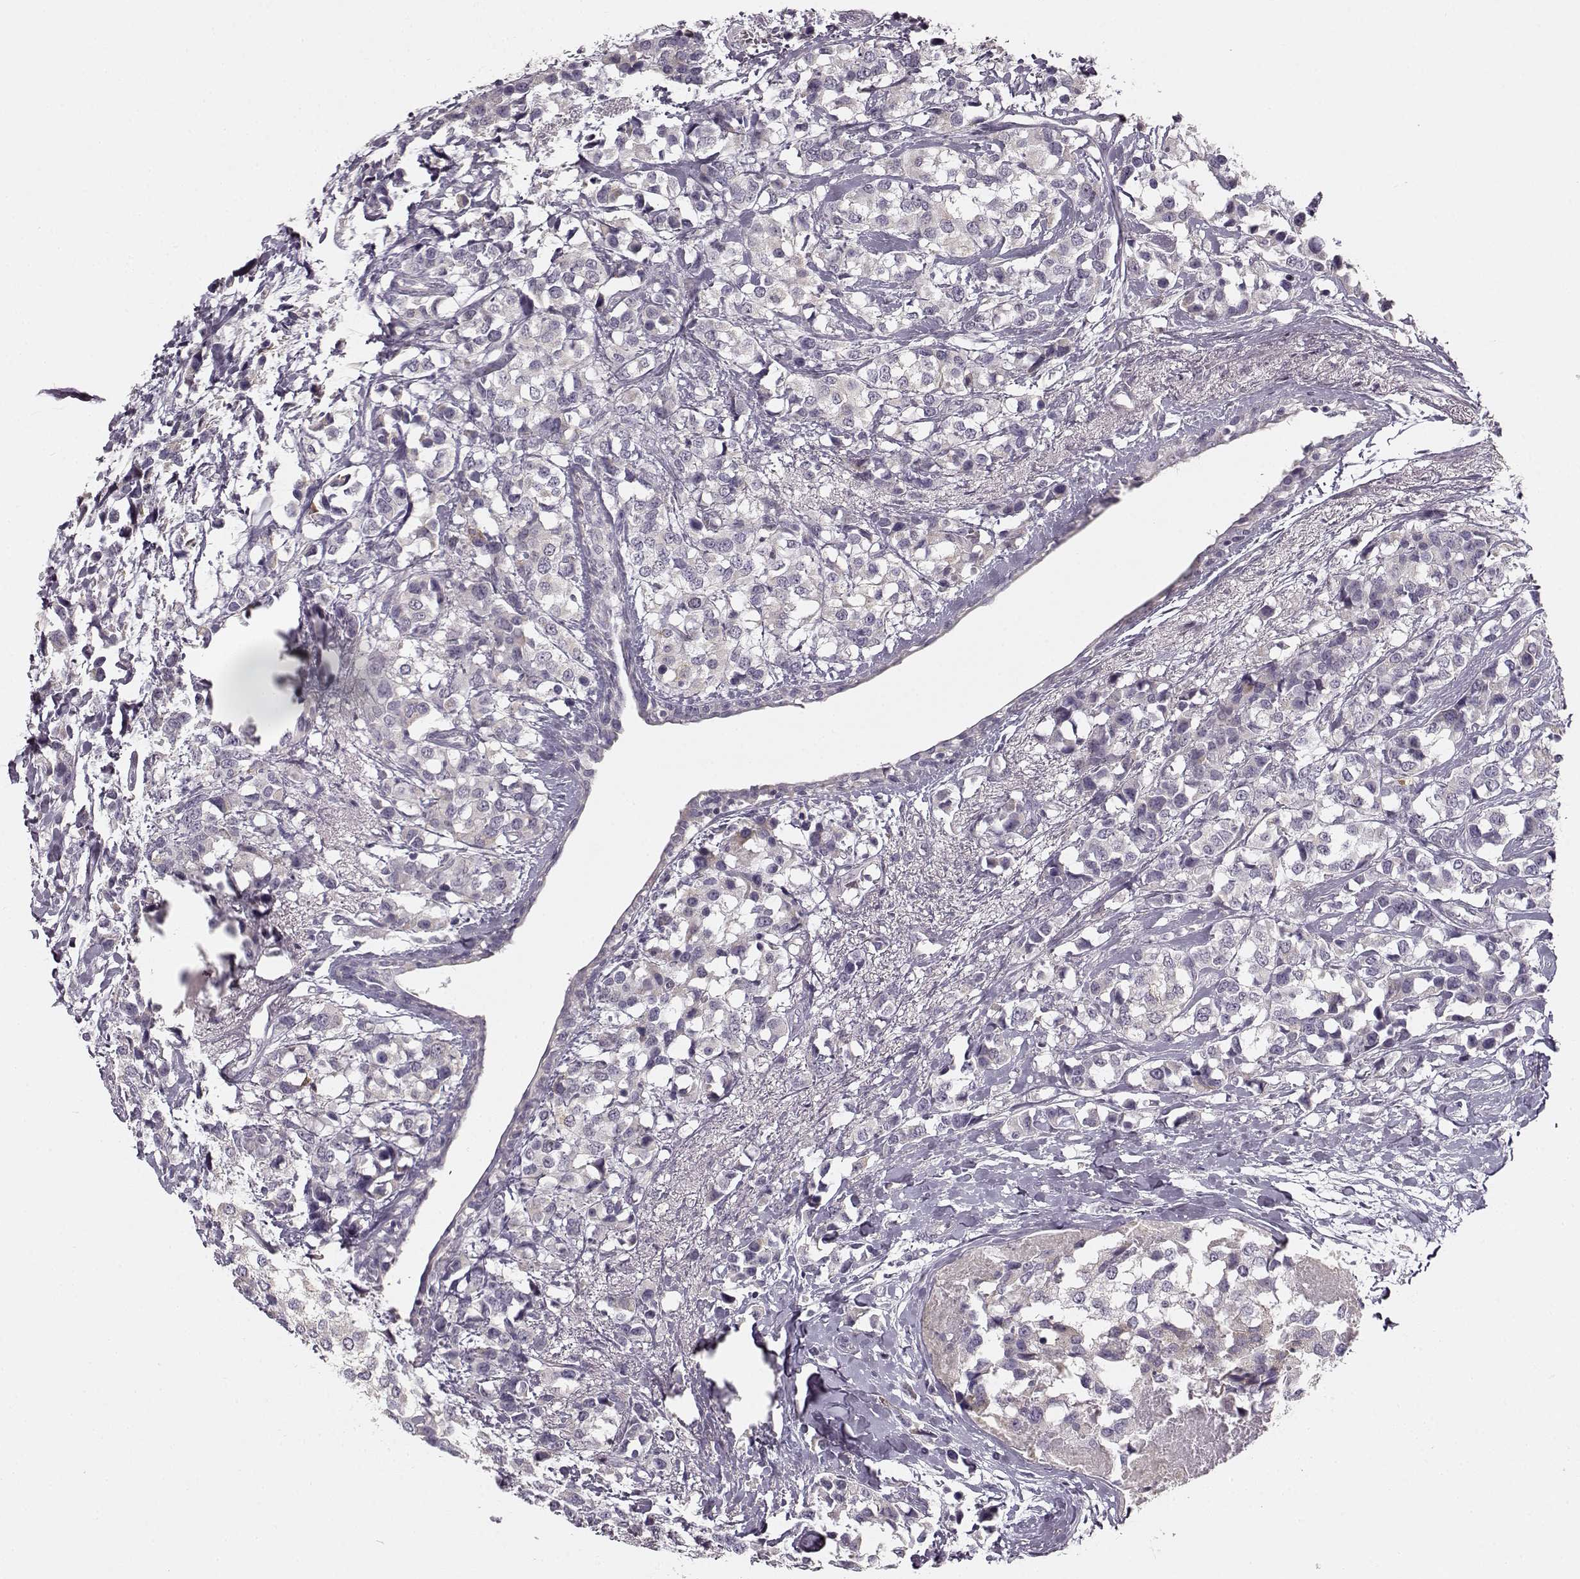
{"staining": {"intensity": "negative", "quantity": "none", "location": "none"}, "tissue": "breast cancer", "cell_type": "Tumor cells", "image_type": "cancer", "snomed": [{"axis": "morphology", "description": "Lobular carcinoma"}, {"axis": "topography", "description": "Breast"}], "caption": "Tumor cells show no significant positivity in breast cancer.", "gene": "MAP6D1", "patient": {"sex": "female", "age": 59}}